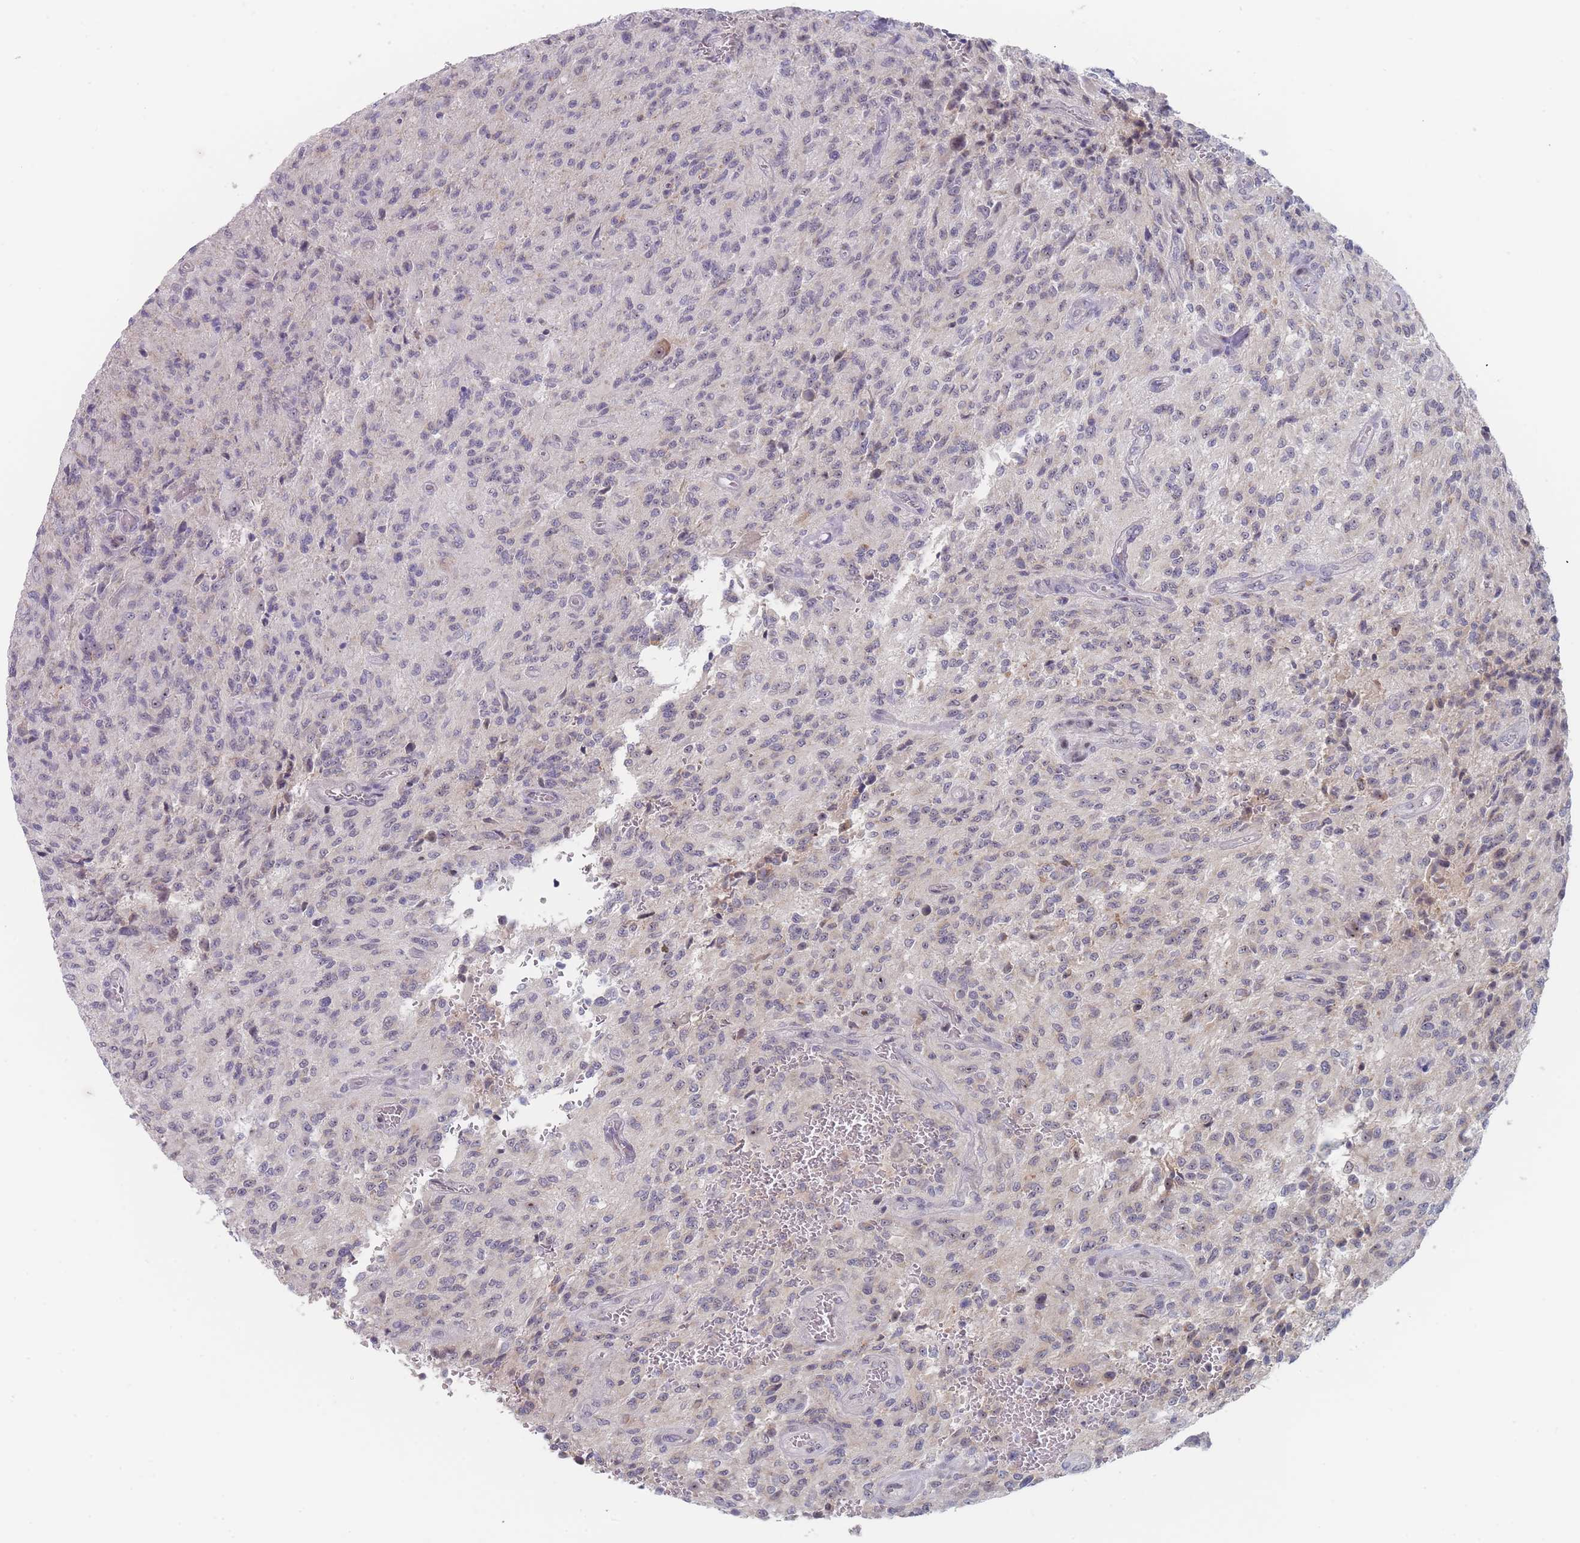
{"staining": {"intensity": "negative", "quantity": "none", "location": "none"}, "tissue": "glioma", "cell_type": "Tumor cells", "image_type": "cancer", "snomed": [{"axis": "morphology", "description": "Normal tissue, NOS"}, {"axis": "morphology", "description": "Glioma, malignant, High grade"}, {"axis": "topography", "description": "Cerebral cortex"}], "caption": "DAB (3,3'-diaminobenzidine) immunohistochemical staining of human high-grade glioma (malignant) shows no significant positivity in tumor cells.", "gene": "RNF8", "patient": {"sex": "male", "age": 56}}